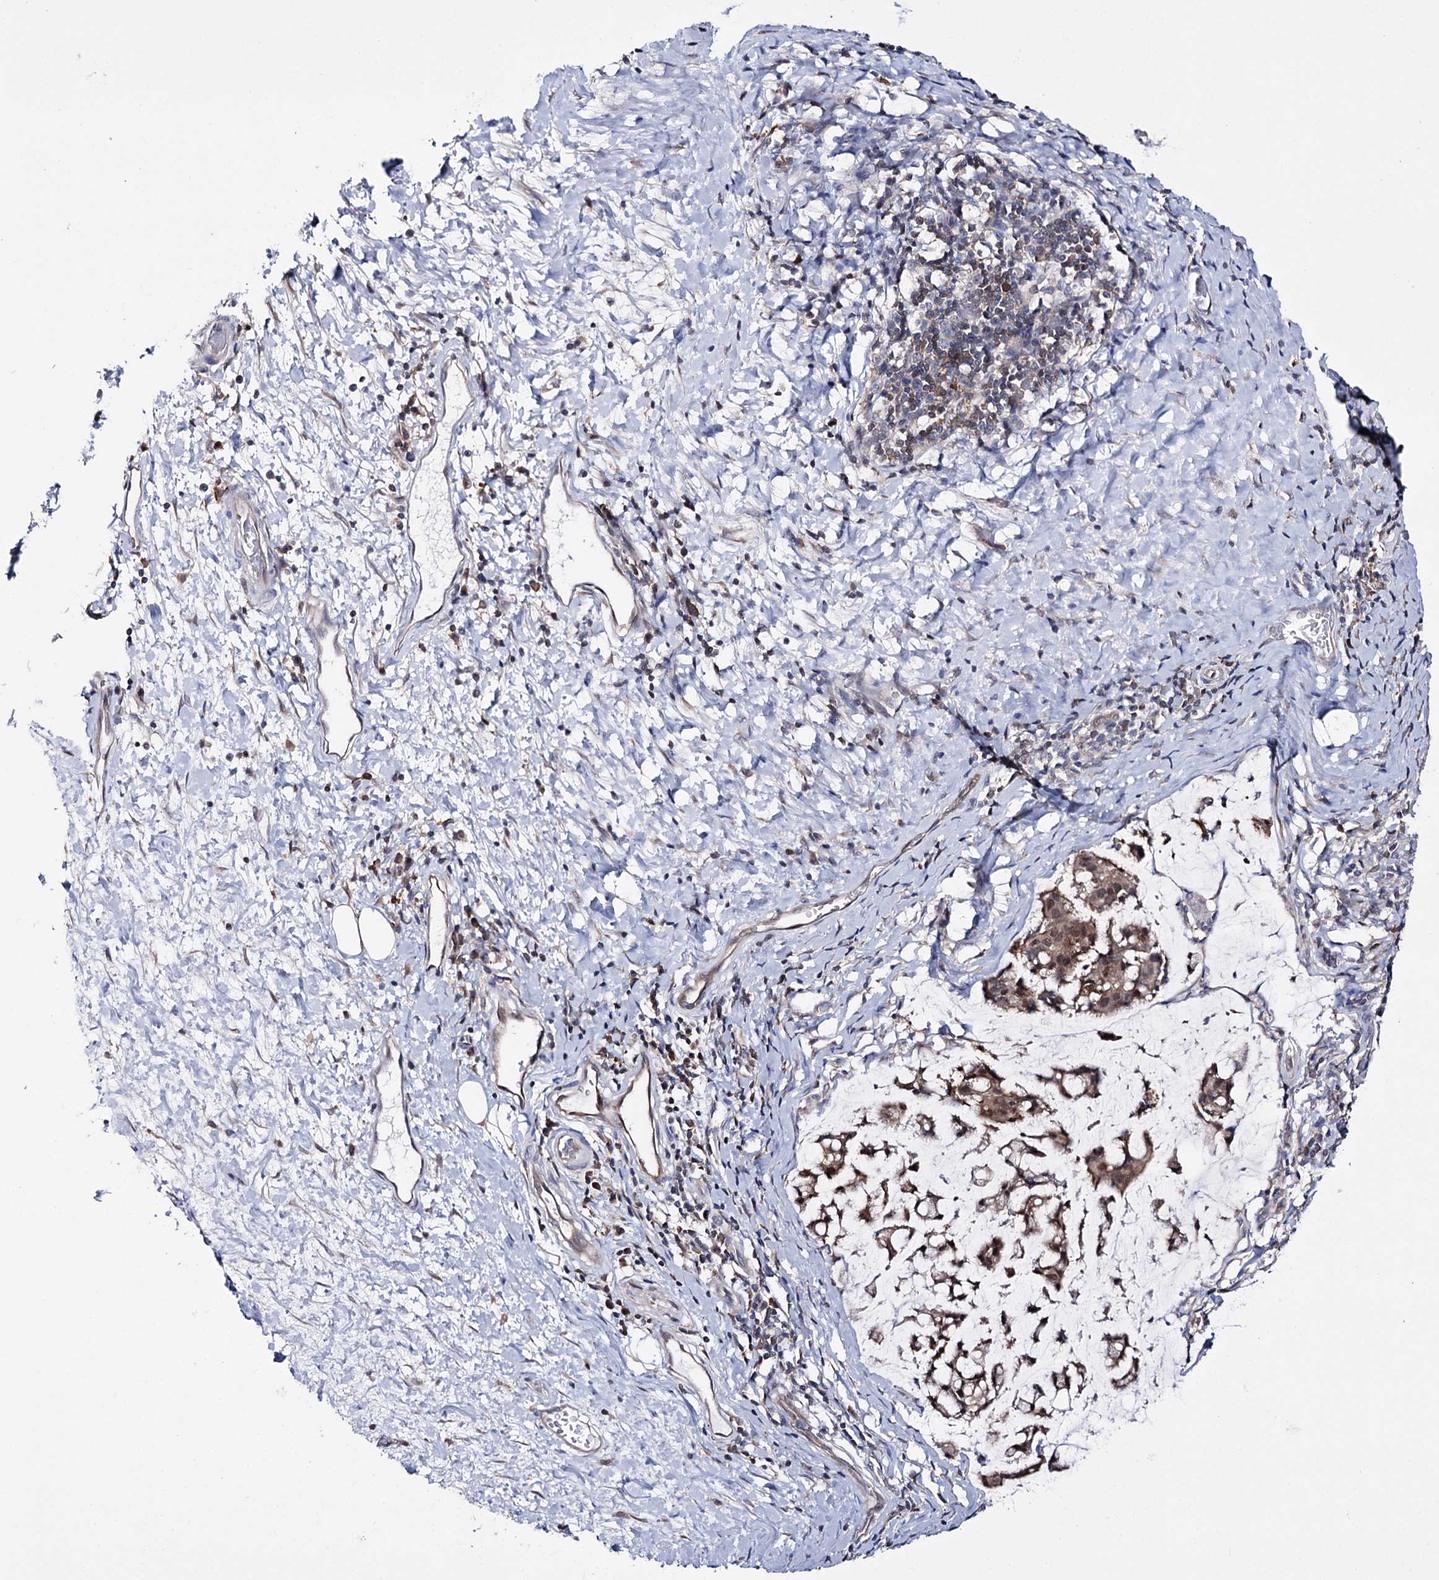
{"staining": {"intensity": "moderate", "quantity": ">75%", "location": "cytoplasmic/membranous,nuclear"}, "tissue": "stomach cancer", "cell_type": "Tumor cells", "image_type": "cancer", "snomed": [{"axis": "morphology", "description": "Adenocarcinoma, NOS"}, {"axis": "topography", "description": "Stomach, lower"}], "caption": "About >75% of tumor cells in human stomach adenocarcinoma display moderate cytoplasmic/membranous and nuclear protein staining as visualized by brown immunohistochemical staining.", "gene": "PTER", "patient": {"sex": "male", "age": 67}}